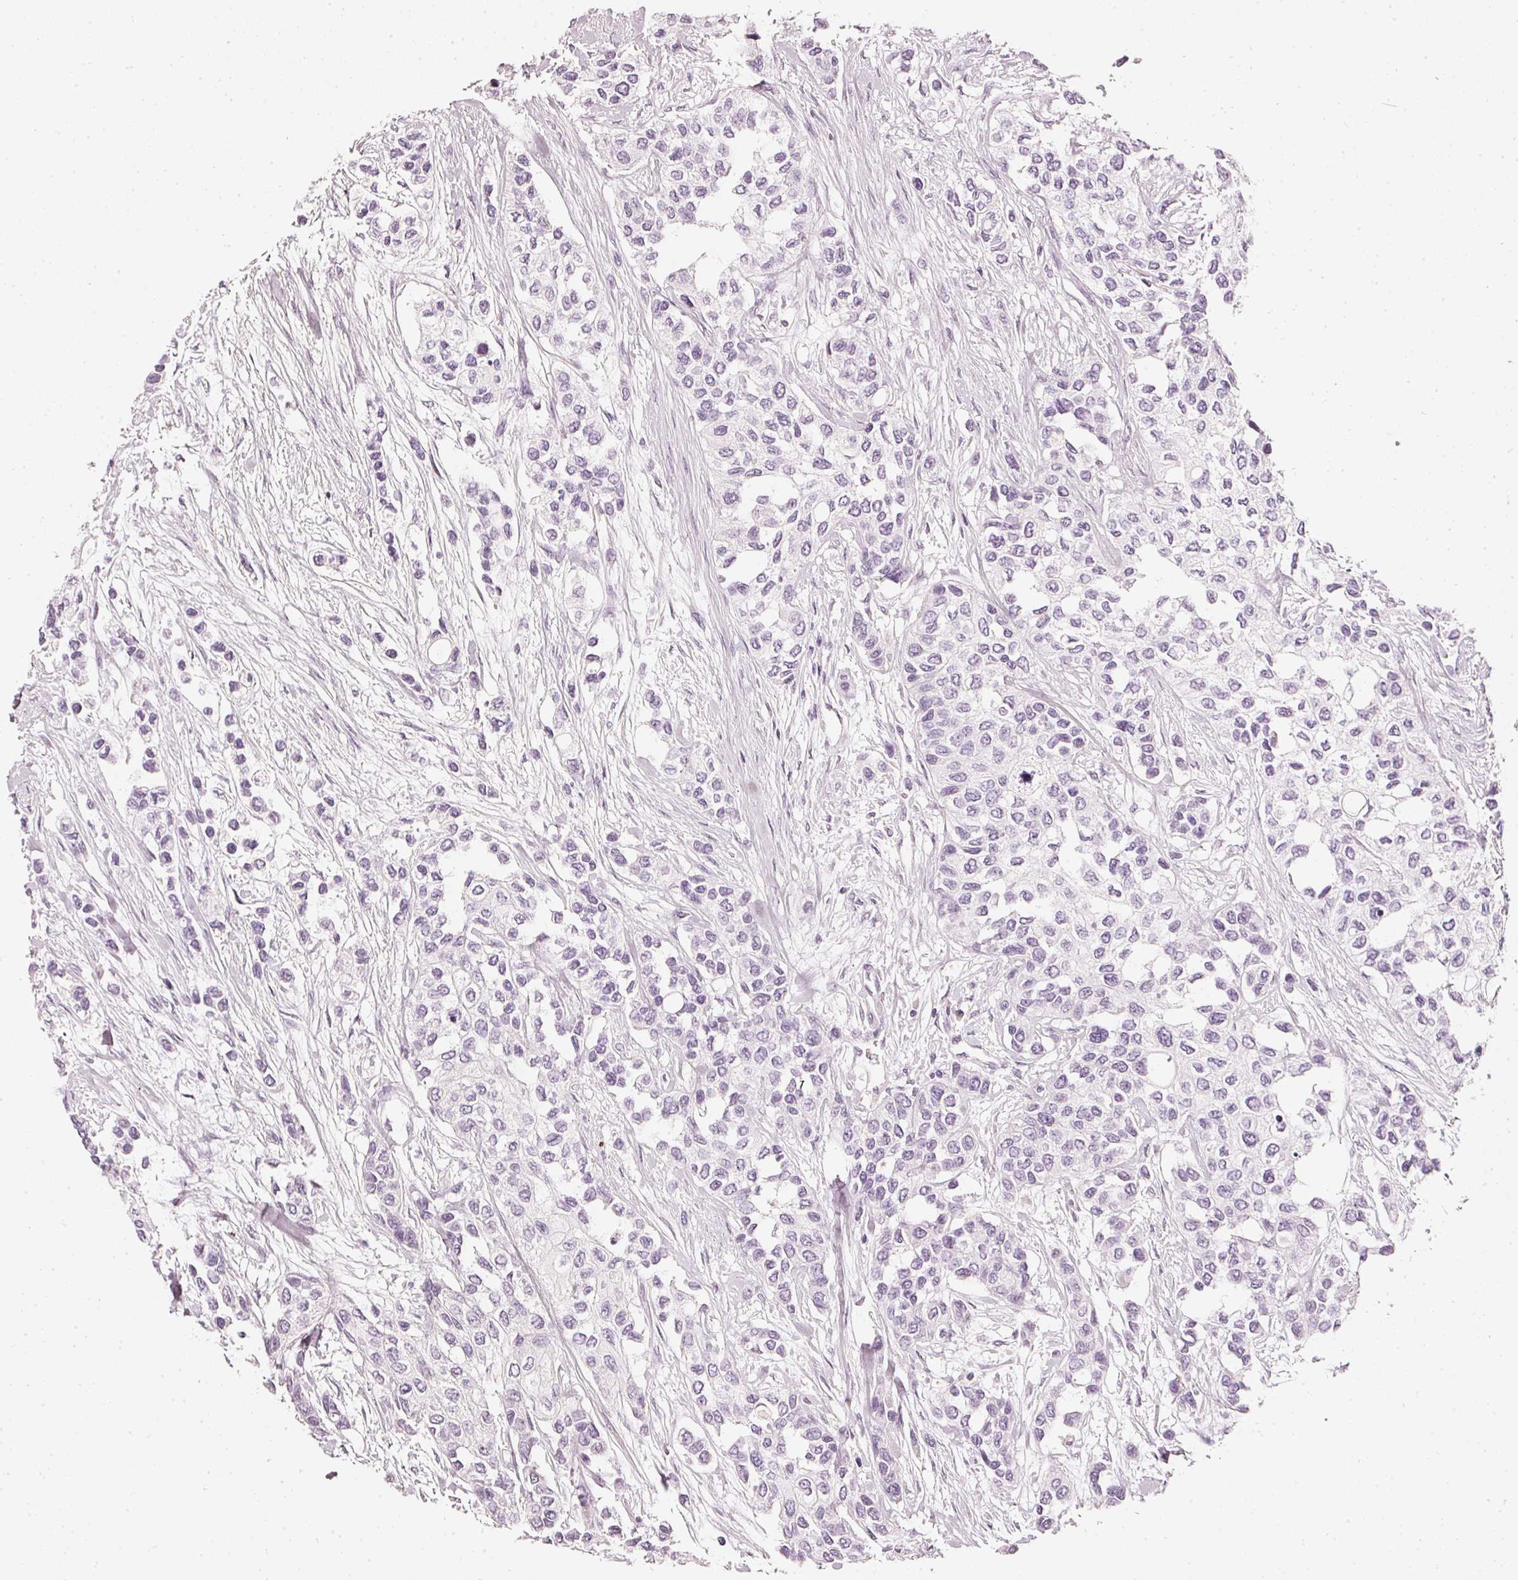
{"staining": {"intensity": "negative", "quantity": "none", "location": "none"}, "tissue": "urothelial cancer", "cell_type": "Tumor cells", "image_type": "cancer", "snomed": [{"axis": "morphology", "description": "Normal tissue, NOS"}, {"axis": "morphology", "description": "Urothelial carcinoma, High grade"}, {"axis": "topography", "description": "Vascular tissue"}, {"axis": "topography", "description": "Urinary bladder"}], "caption": "Immunohistochemistry (IHC) image of urothelial cancer stained for a protein (brown), which reveals no expression in tumor cells. Brightfield microscopy of immunohistochemistry stained with DAB (3,3'-diaminobenzidine) (brown) and hematoxylin (blue), captured at high magnification.", "gene": "CNP", "patient": {"sex": "female", "age": 56}}